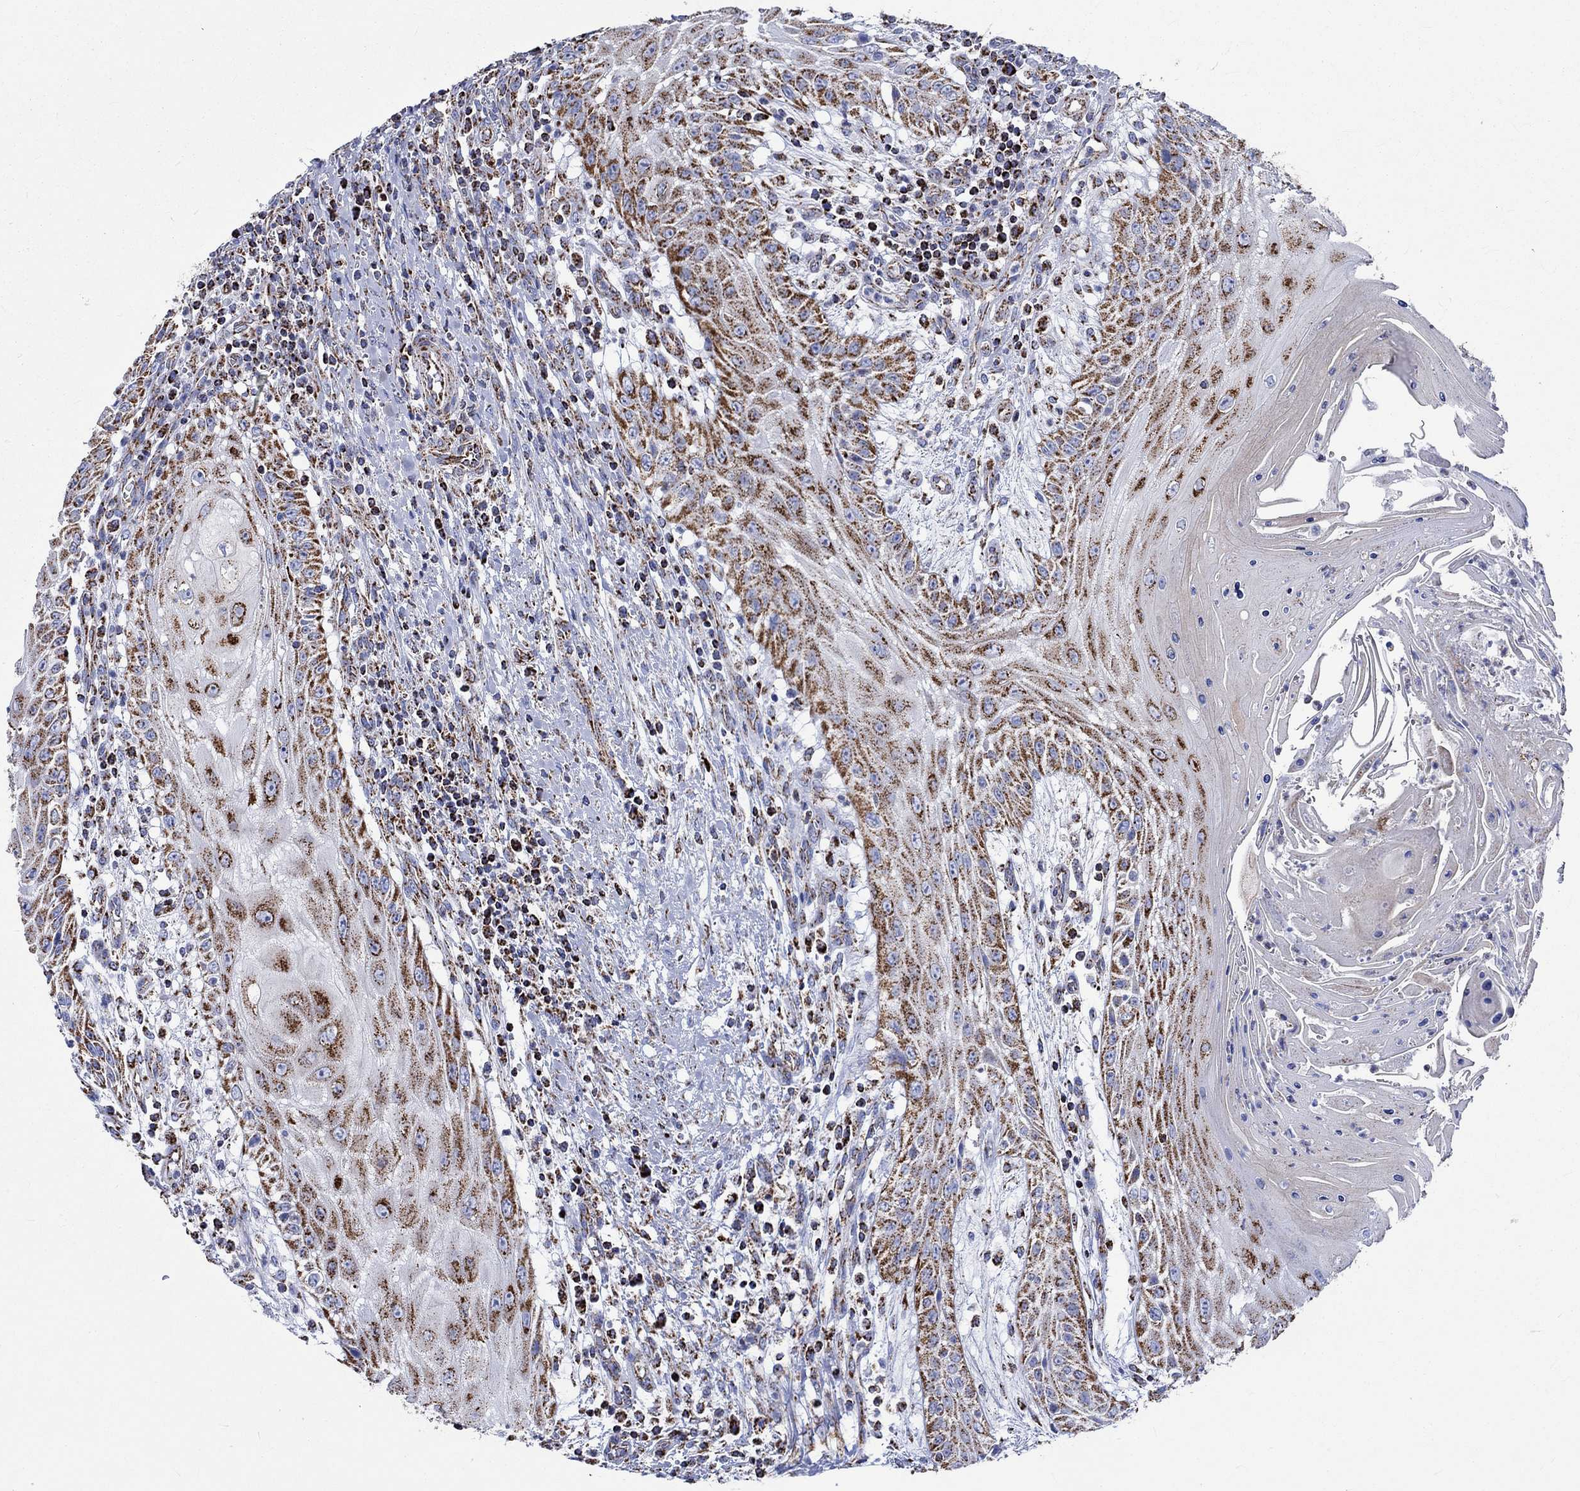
{"staining": {"intensity": "strong", "quantity": ">75%", "location": "cytoplasmic/membranous"}, "tissue": "head and neck cancer", "cell_type": "Tumor cells", "image_type": "cancer", "snomed": [{"axis": "morphology", "description": "Squamous cell carcinoma, NOS"}, {"axis": "topography", "description": "Oral tissue"}, {"axis": "topography", "description": "Head-Neck"}], "caption": "Tumor cells demonstrate high levels of strong cytoplasmic/membranous staining in about >75% of cells in head and neck cancer (squamous cell carcinoma).", "gene": "RCE1", "patient": {"sex": "male", "age": 58}}